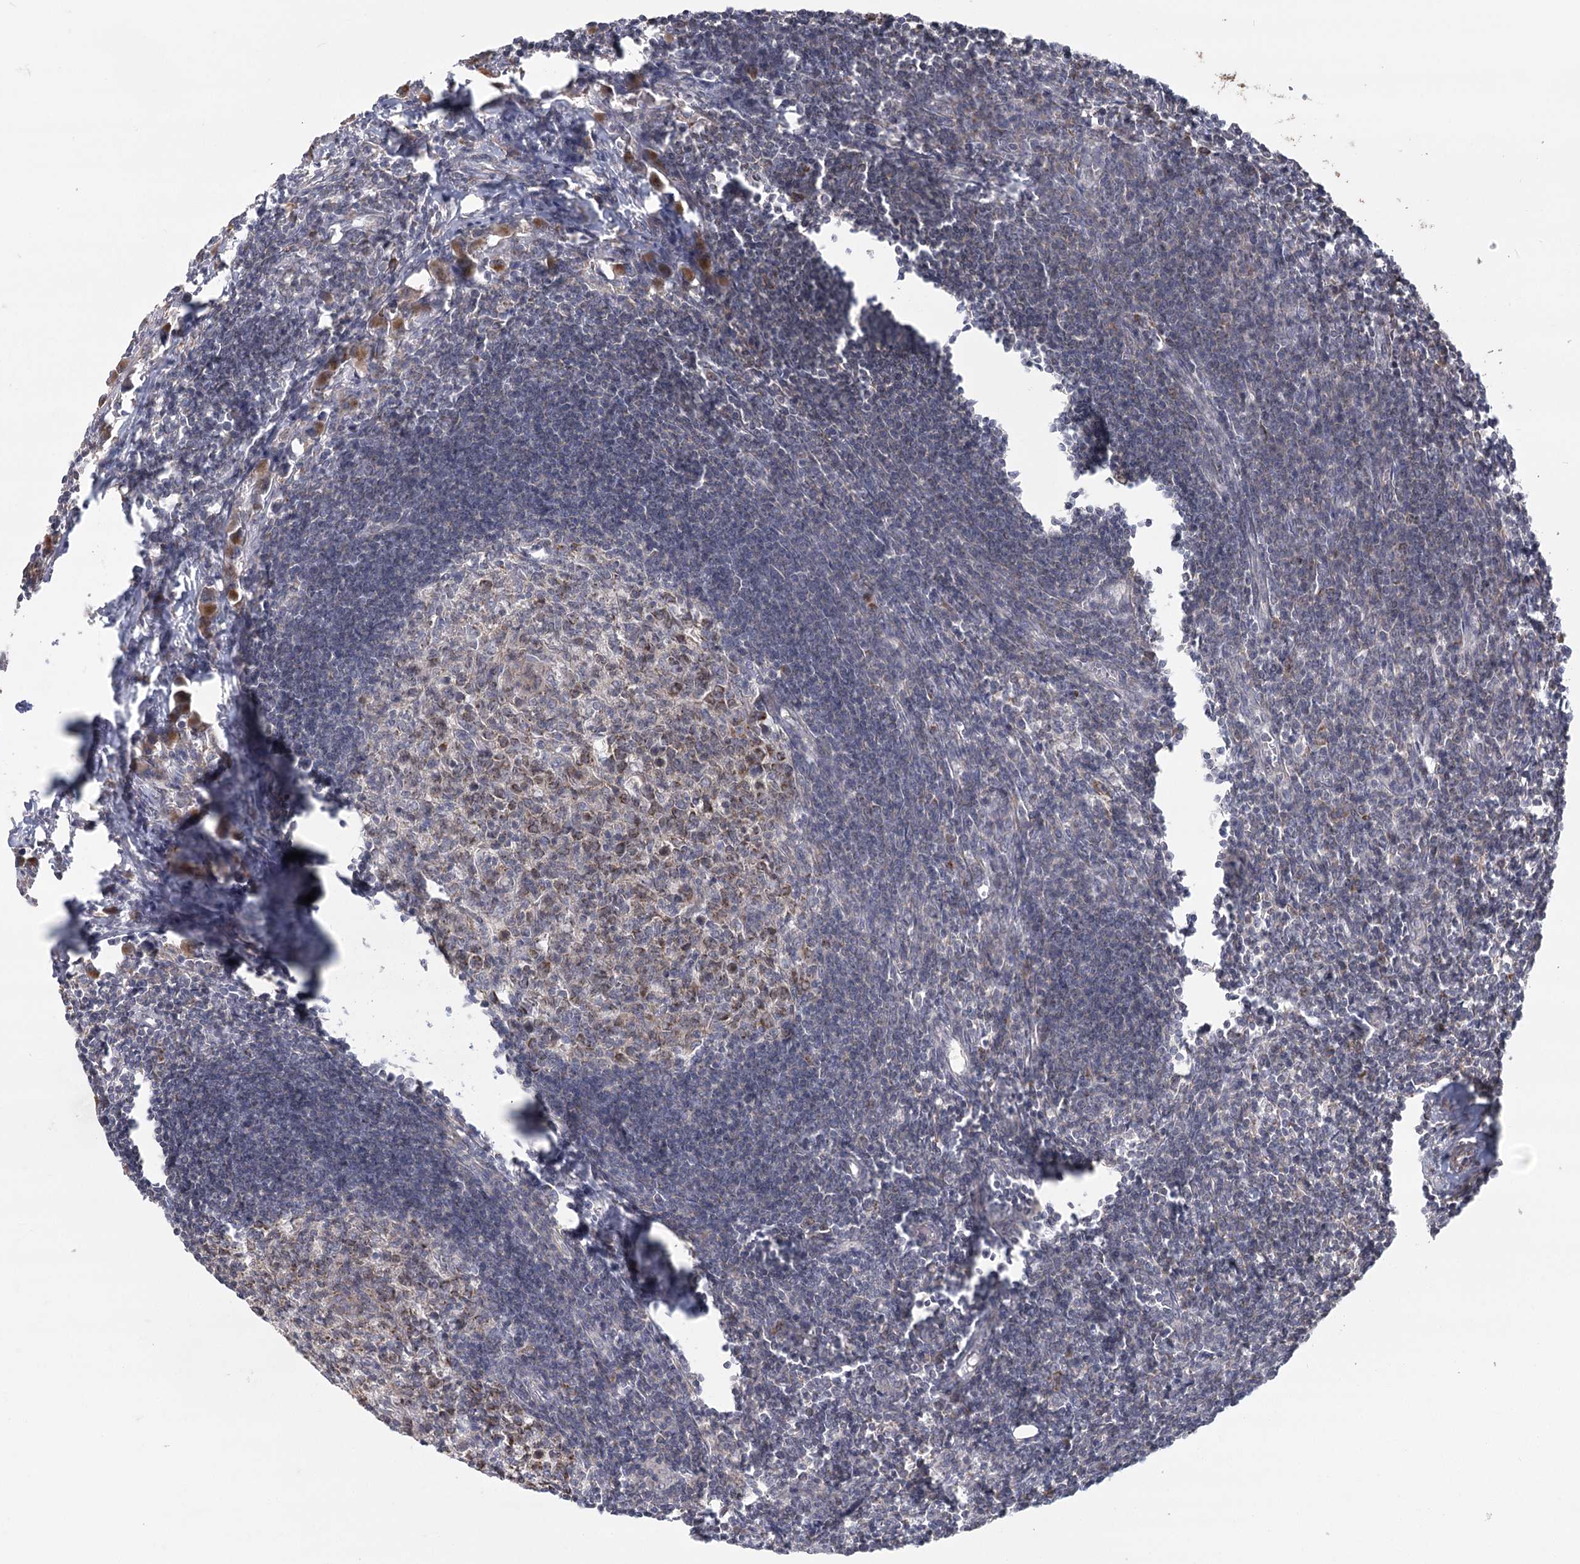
{"staining": {"intensity": "strong", "quantity": "25%-75%", "location": "cytoplasmic/membranous"}, "tissue": "lymph node", "cell_type": "Germinal center cells", "image_type": "normal", "snomed": [{"axis": "morphology", "description": "Normal tissue, NOS"}, {"axis": "morphology", "description": "Malignant melanoma, Metastatic site"}, {"axis": "topography", "description": "Lymph node"}], "caption": "Unremarkable lymph node was stained to show a protein in brown. There is high levels of strong cytoplasmic/membranous expression in approximately 25%-75% of germinal center cells.", "gene": "LACTB", "patient": {"sex": "male", "age": 41}}